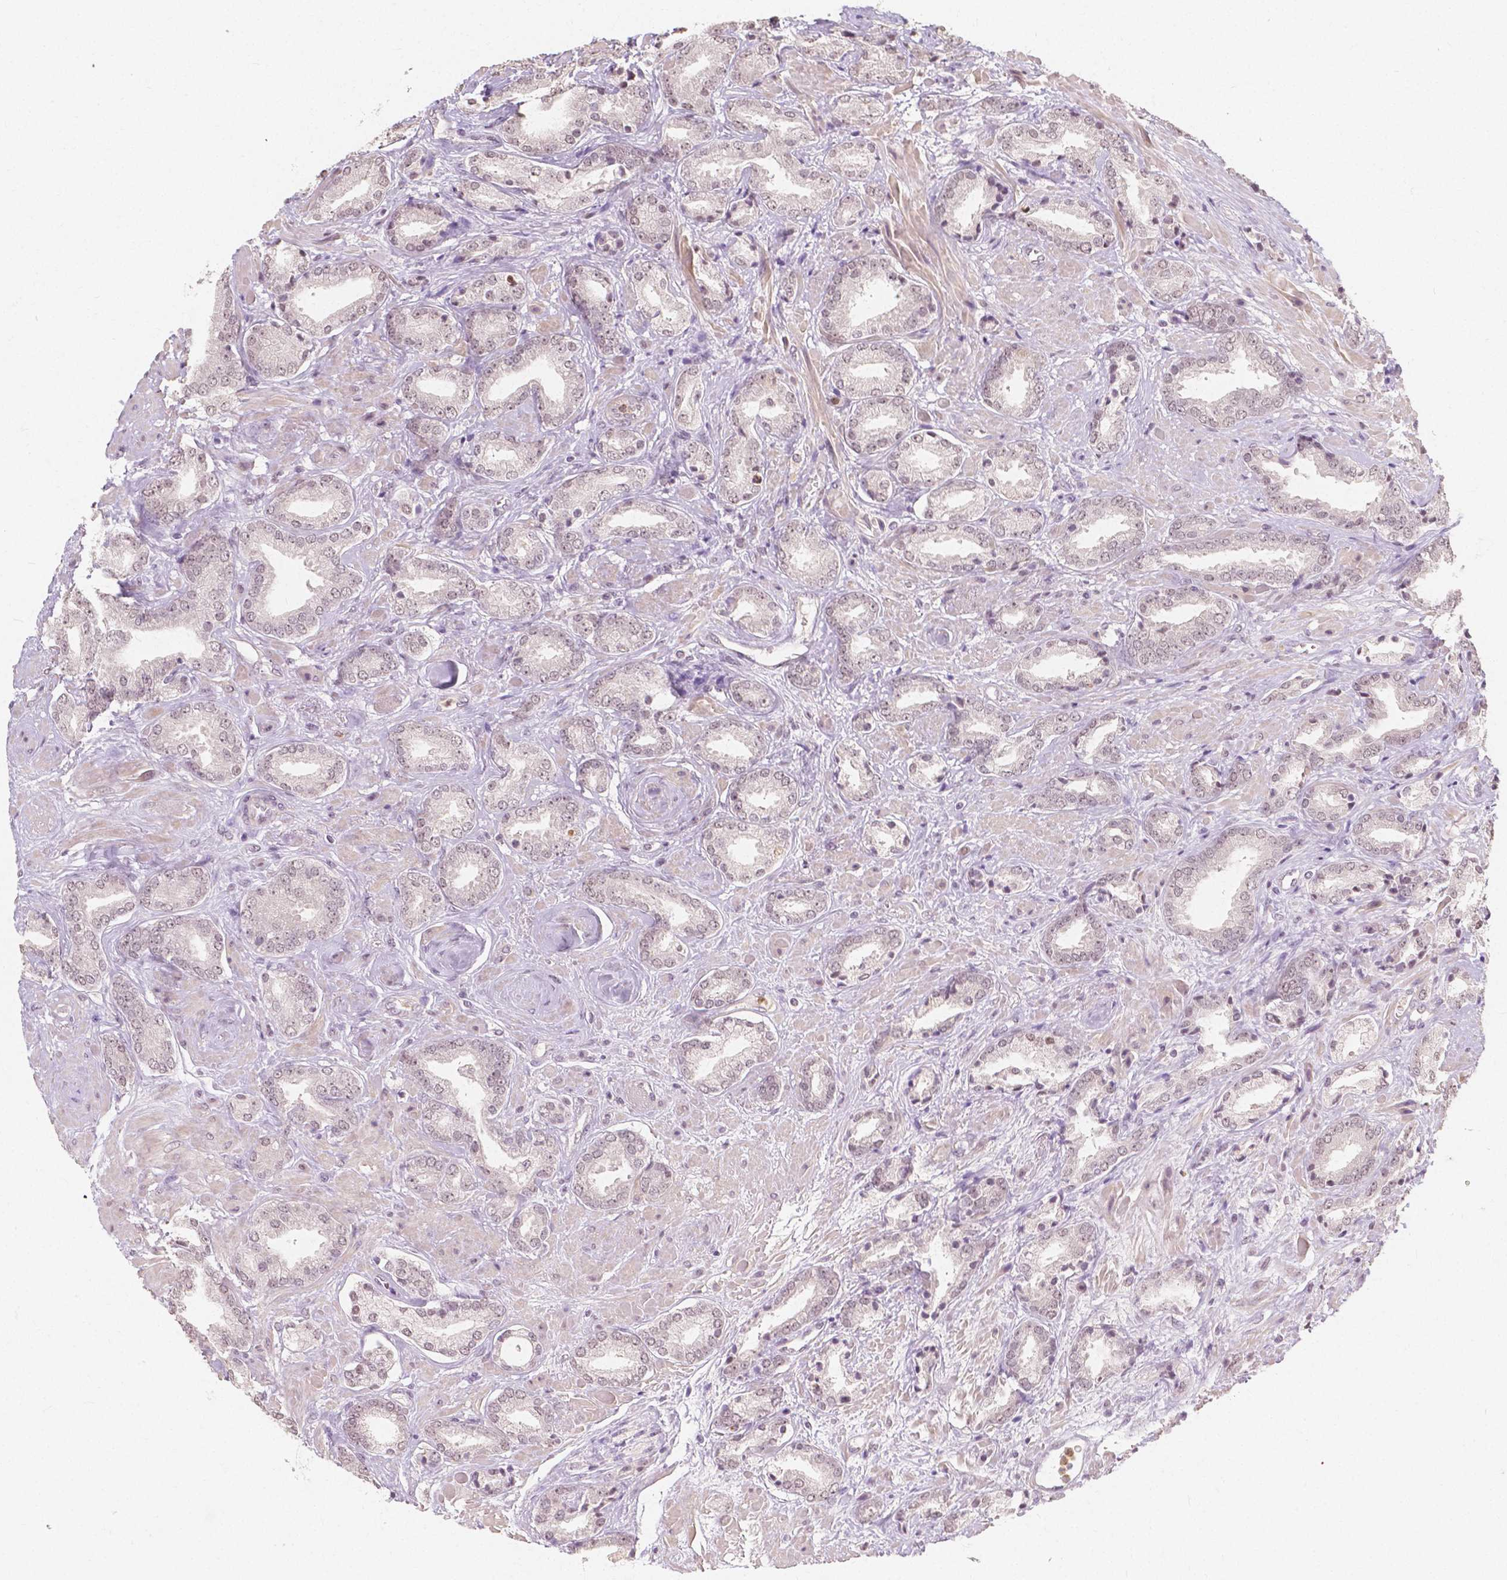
{"staining": {"intensity": "negative", "quantity": "none", "location": "none"}, "tissue": "prostate cancer", "cell_type": "Tumor cells", "image_type": "cancer", "snomed": [{"axis": "morphology", "description": "Adenocarcinoma, High grade"}, {"axis": "topography", "description": "Prostate"}], "caption": "Photomicrograph shows no significant protein positivity in tumor cells of adenocarcinoma (high-grade) (prostate).", "gene": "NOLC1", "patient": {"sex": "male", "age": 56}}